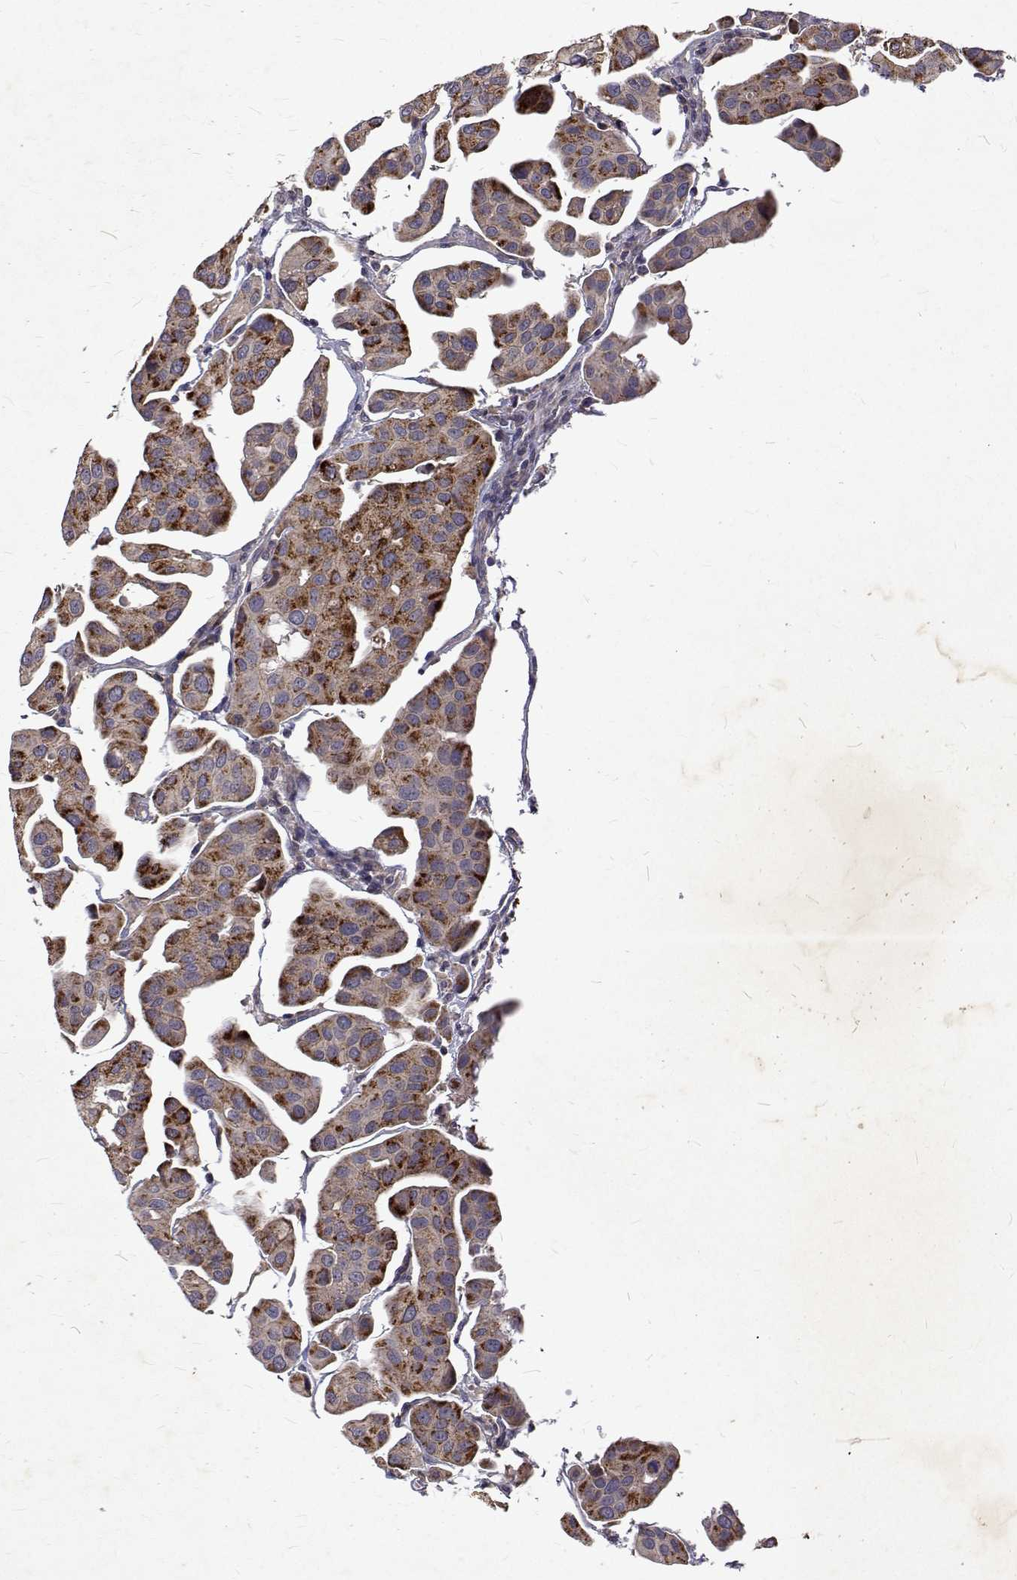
{"staining": {"intensity": "strong", "quantity": "25%-75%", "location": "cytoplasmic/membranous"}, "tissue": "renal cancer", "cell_type": "Tumor cells", "image_type": "cancer", "snomed": [{"axis": "morphology", "description": "Adenocarcinoma, NOS"}, {"axis": "topography", "description": "Urinary bladder"}], "caption": "Tumor cells show strong cytoplasmic/membranous staining in about 25%-75% of cells in renal adenocarcinoma.", "gene": "ALKBH8", "patient": {"sex": "male", "age": 61}}